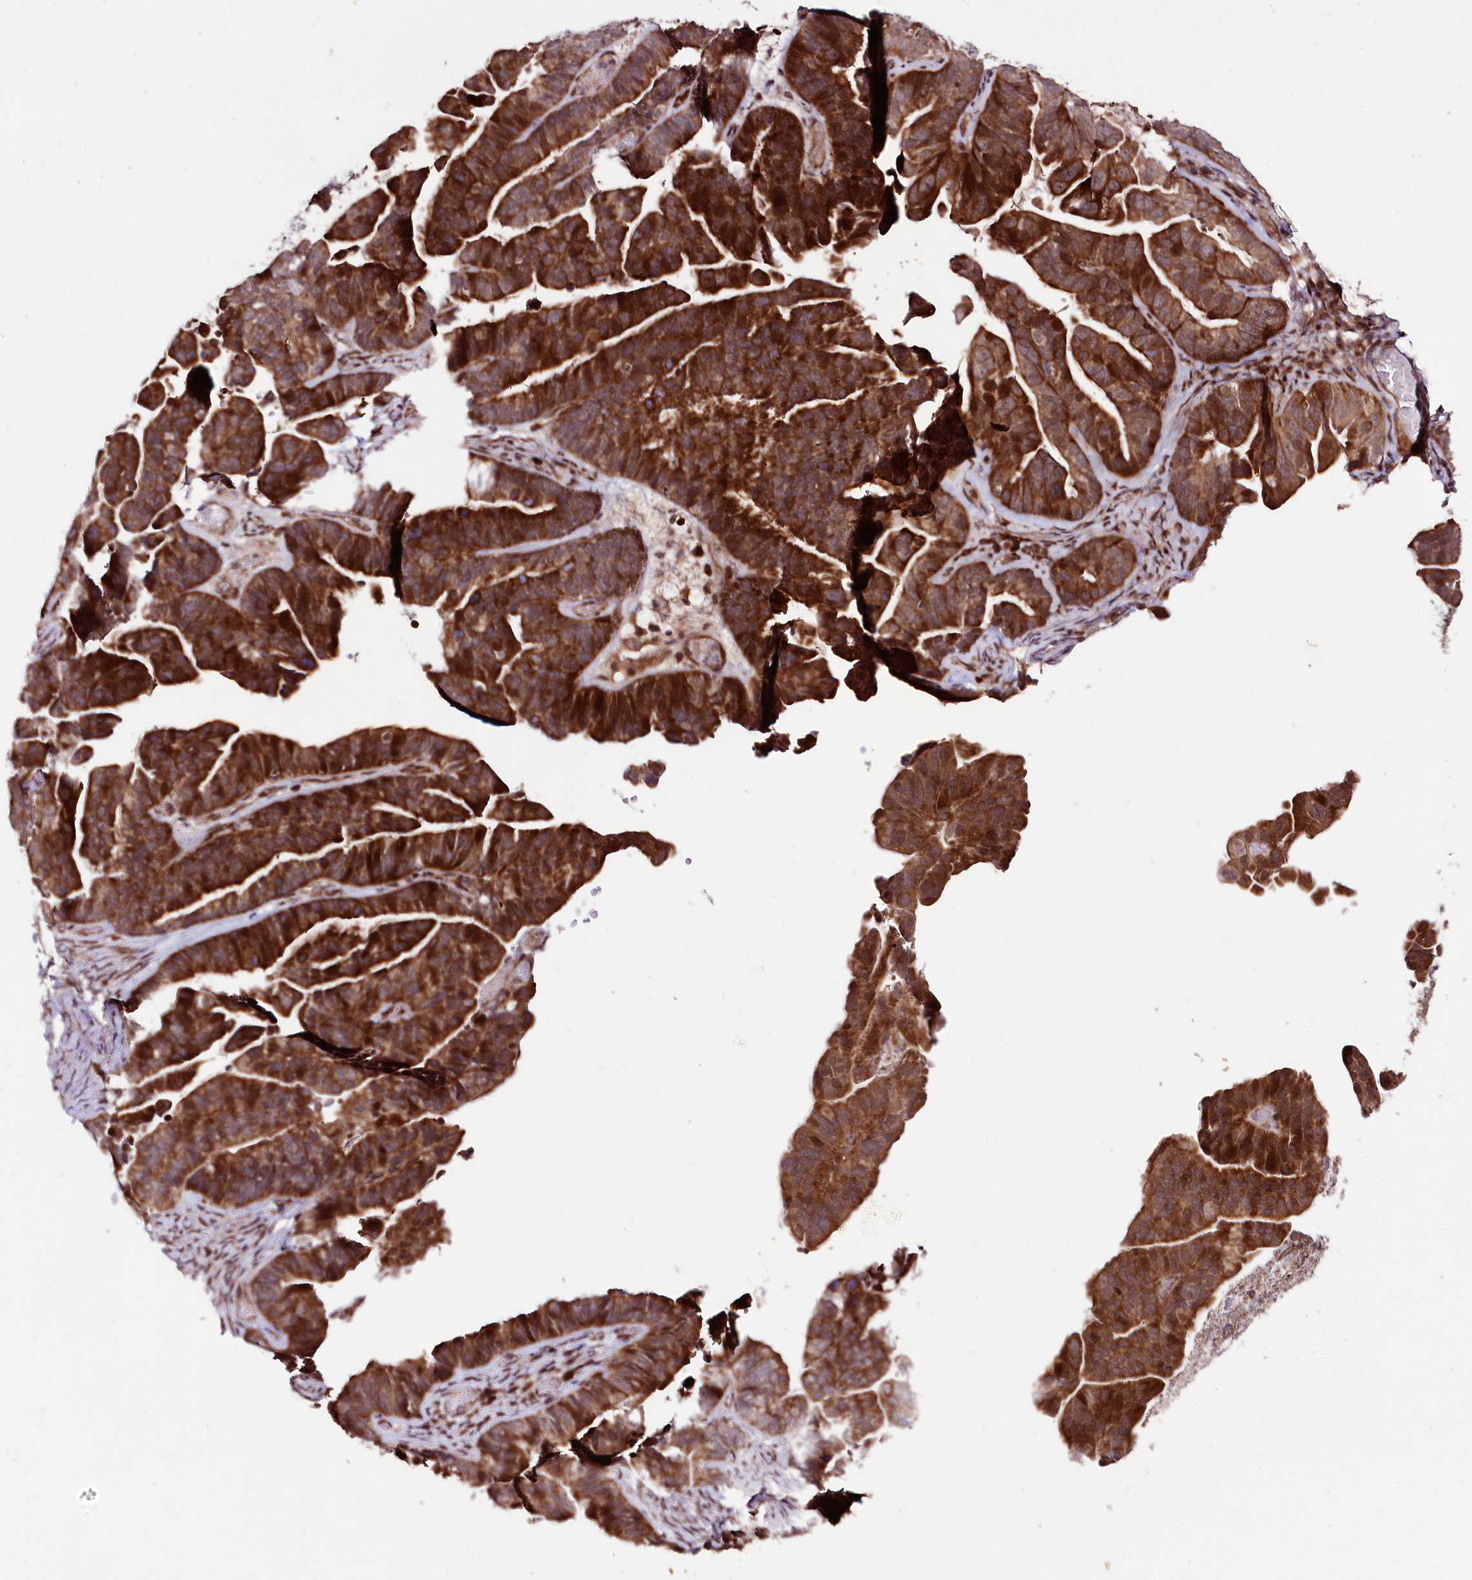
{"staining": {"intensity": "strong", "quantity": "25%-75%", "location": "cytoplasmic/membranous"}, "tissue": "ovarian cancer", "cell_type": "Tumor cells", "image_type": "cancer", "snomed": [{"axis": "morphology", "description": "Cystadenocarcinoma, serous, NOS"}, {"axis": "topography", "description": "Ovary"}], "caption": "A brown stain highlights strong cytoplasmic/membranous staining of a protein in human ovarian cancer tumor cells.", "gene": "PHLDB1", "patient": {"sex": "female", "age": 56}}